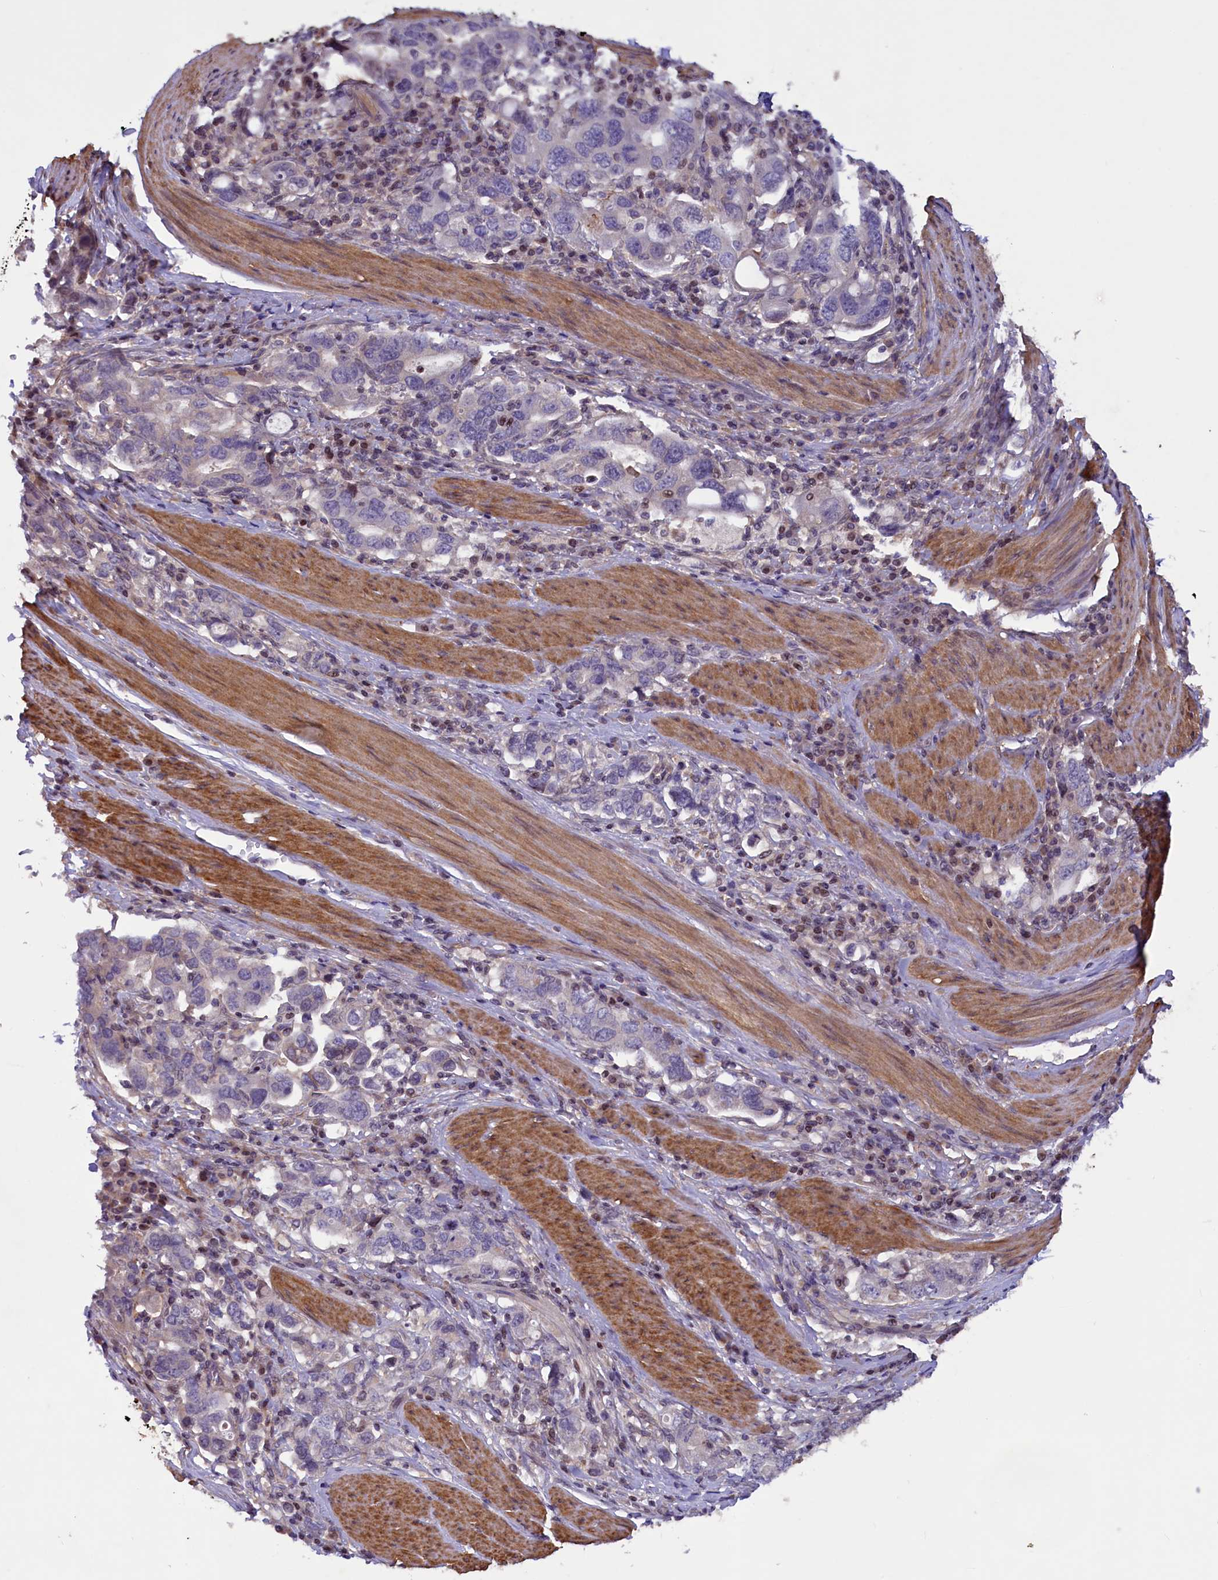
{"staining": {"intensity": "negative", "quantity": "none", "location": "none"}, "tissue": "stomach cancer", "cell_type": "Tumor cells", "image_type": "cancer", "snomed": [{"axis": "morphology", "description": "Adenocarcinoma, NOS"}, {"axis": "topography", "description": "Stomach, upper"}, {"axis": "topography", "description": "Stomach"}], "caption": "The immunohistochemistry (IHC) photomicrograph has no significant positivity in tumor cells of adenocarcinoma (stomach) tissue. Nuclei are stained in blue.", "gene": "MAN2C1", "patient": {"sex": "male", "age": 62}}